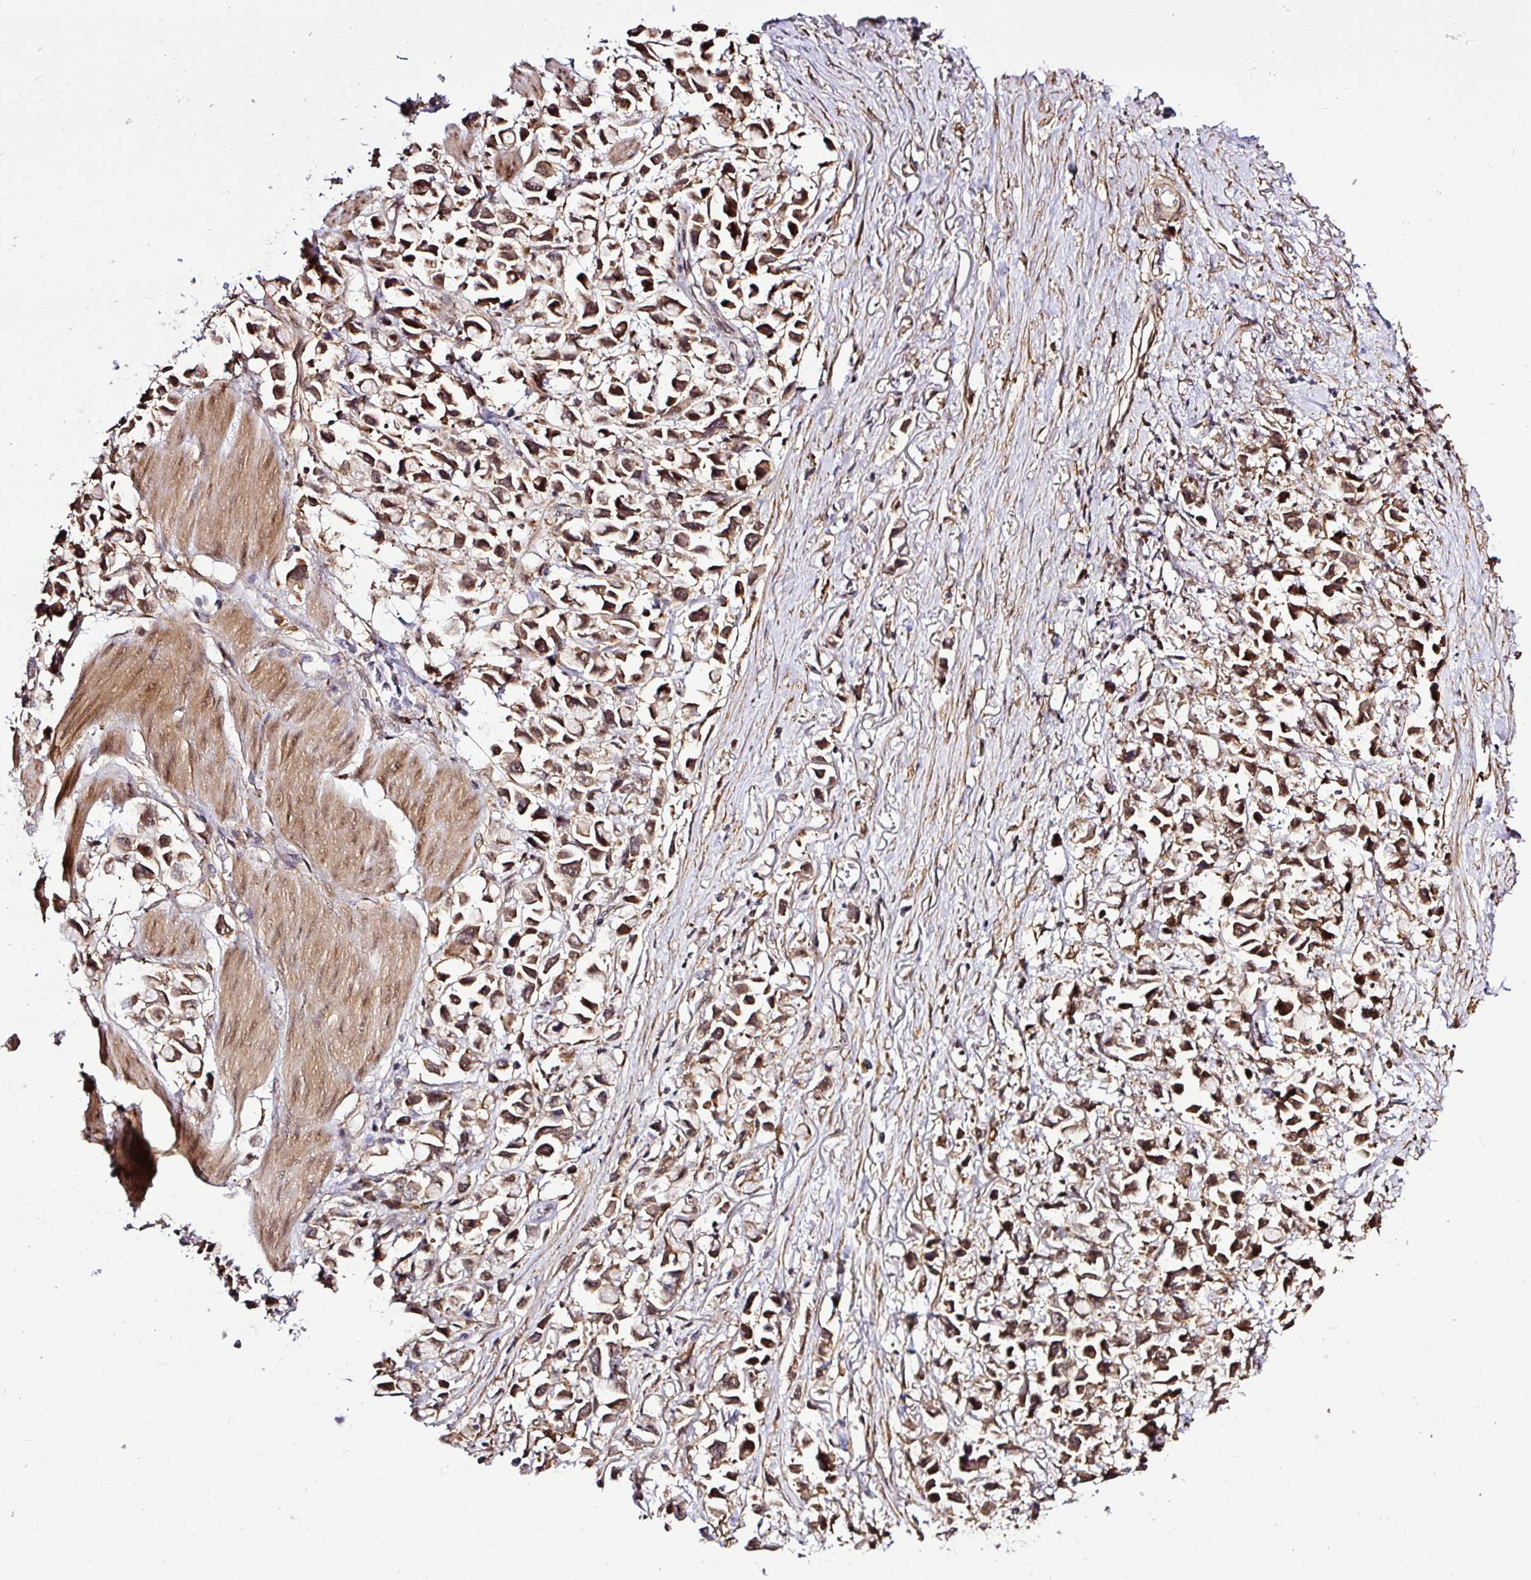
{"staining": {"intensity": "strong", "quantity": ">75%", "location": "cytoplasmic/membranous,nuclear"}, "tissue": "stomach cancer", "cell_type": "Tumor cells", "image_type": "cancer", "snomed": [{"axis": "morphology", "description": "Adenocarcinoma, NOS"}, {"axis": "topography", "description": "Stomach"}], "caption": "There is high levels of strong cytoplasmic/membranous and nuclear staining in tumor cells of stomach adenocarcinoma, as demonstrated by immunohistochemical staining (brown color).", "gene": "FAM153A", "patient": {"sex": "female", "age": 81}}